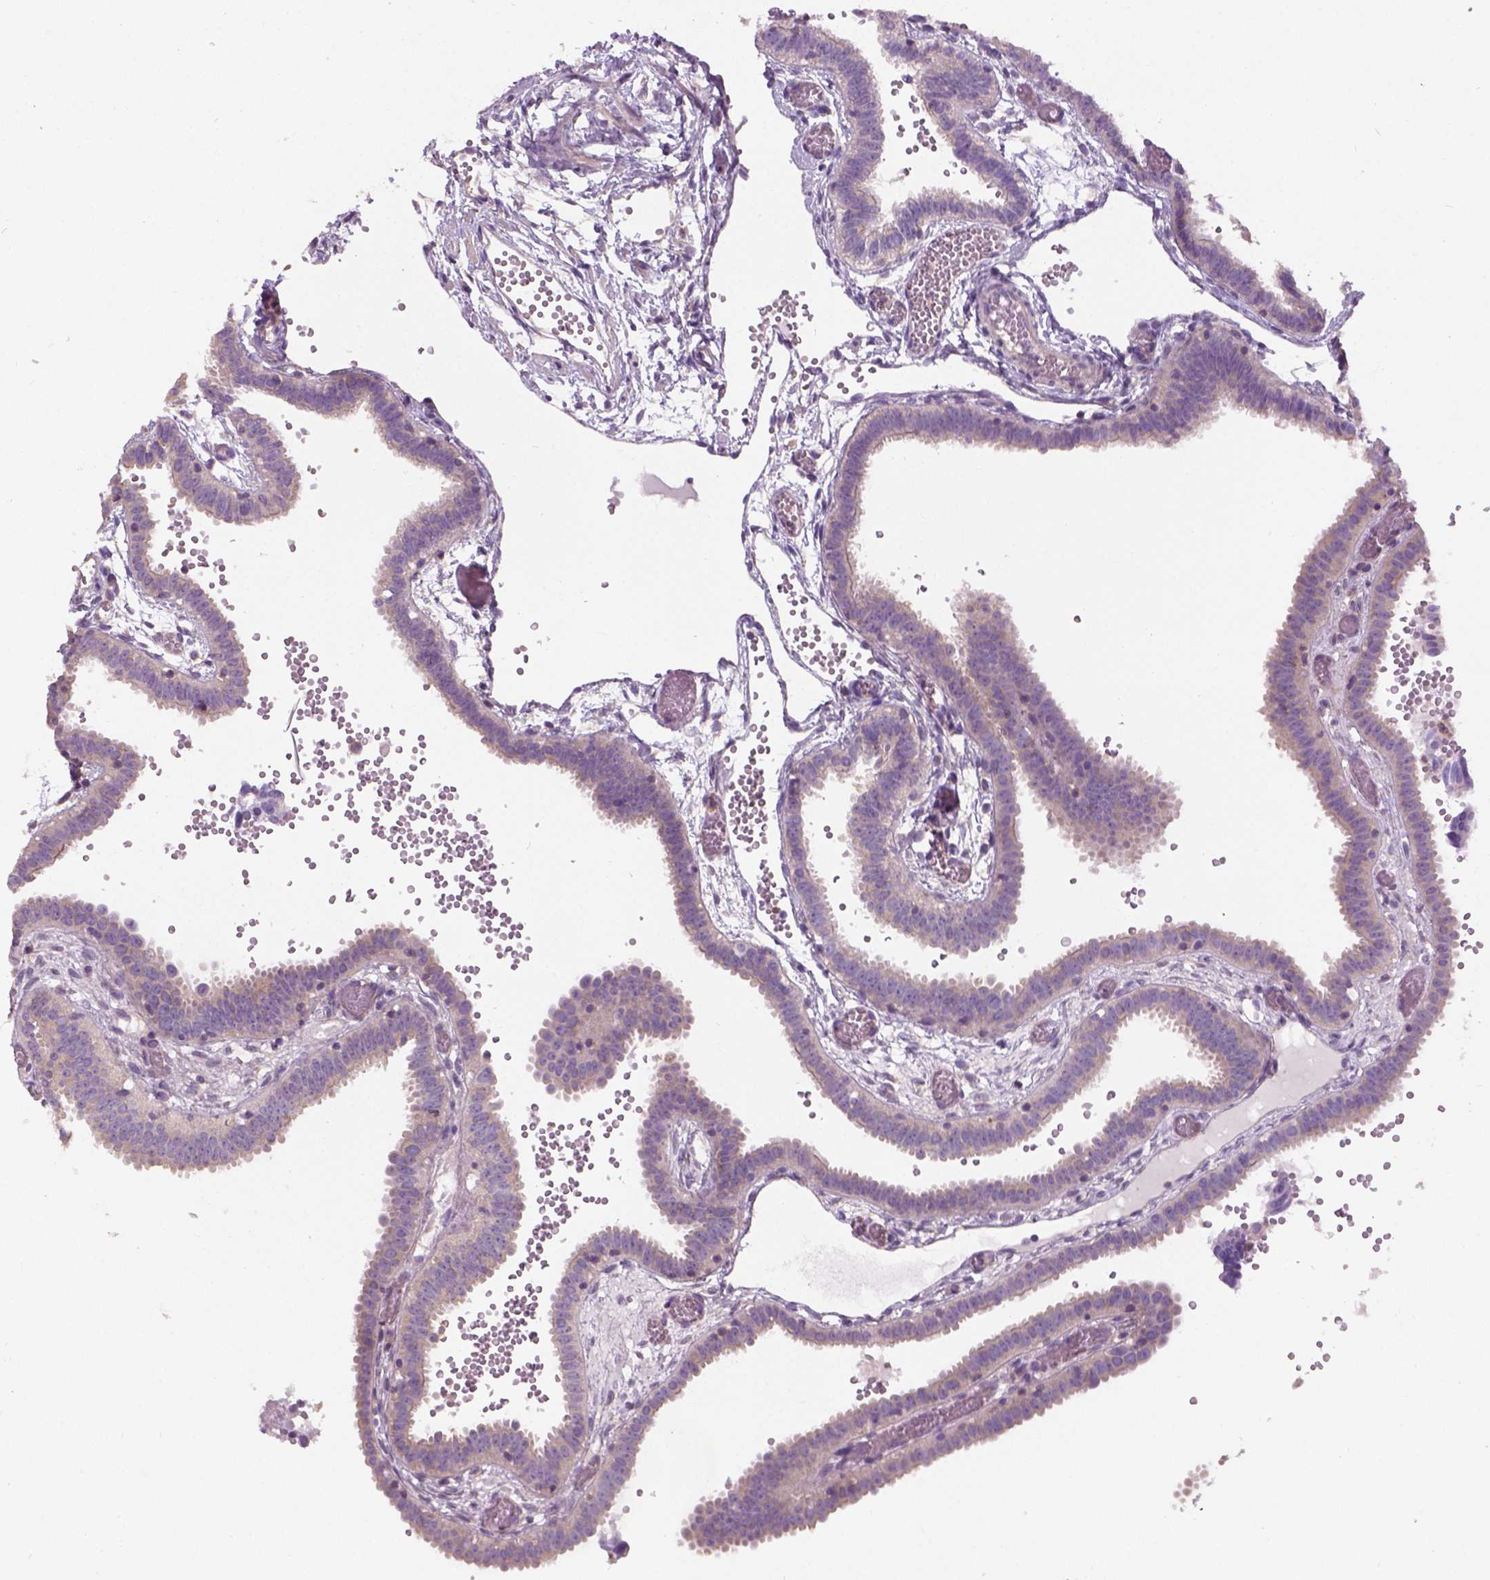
{"staining": {"intensity": "weak", "quantity": ">75%", "location": "cytoplasmic/membranous"}, "tissue": "fallopian tube", "cell_type": "Glandular cells", "image_type": "normal", "snomed": [{"axis": "morphology", "description": "Normal tissue, NOS"}, {"axis": "topography", "description": "Fallopian tube"}], "caption": "High-magnification brightfield microscopy of normal fallopian tube stained with DAB (brown) and counterstained with hematoxylin (blue). glandular cells exhibit weak cytoplasmic/membranous expression is present in approximately>75% of cells. Using DAB (3,3'-diaminobenzidine) (brown) and hematoxylin (blue) stains, captured at high magnification using brightfield microscopy.", "gene": "CRACR2A", "patient": {"sex": "female", "age": 37}}